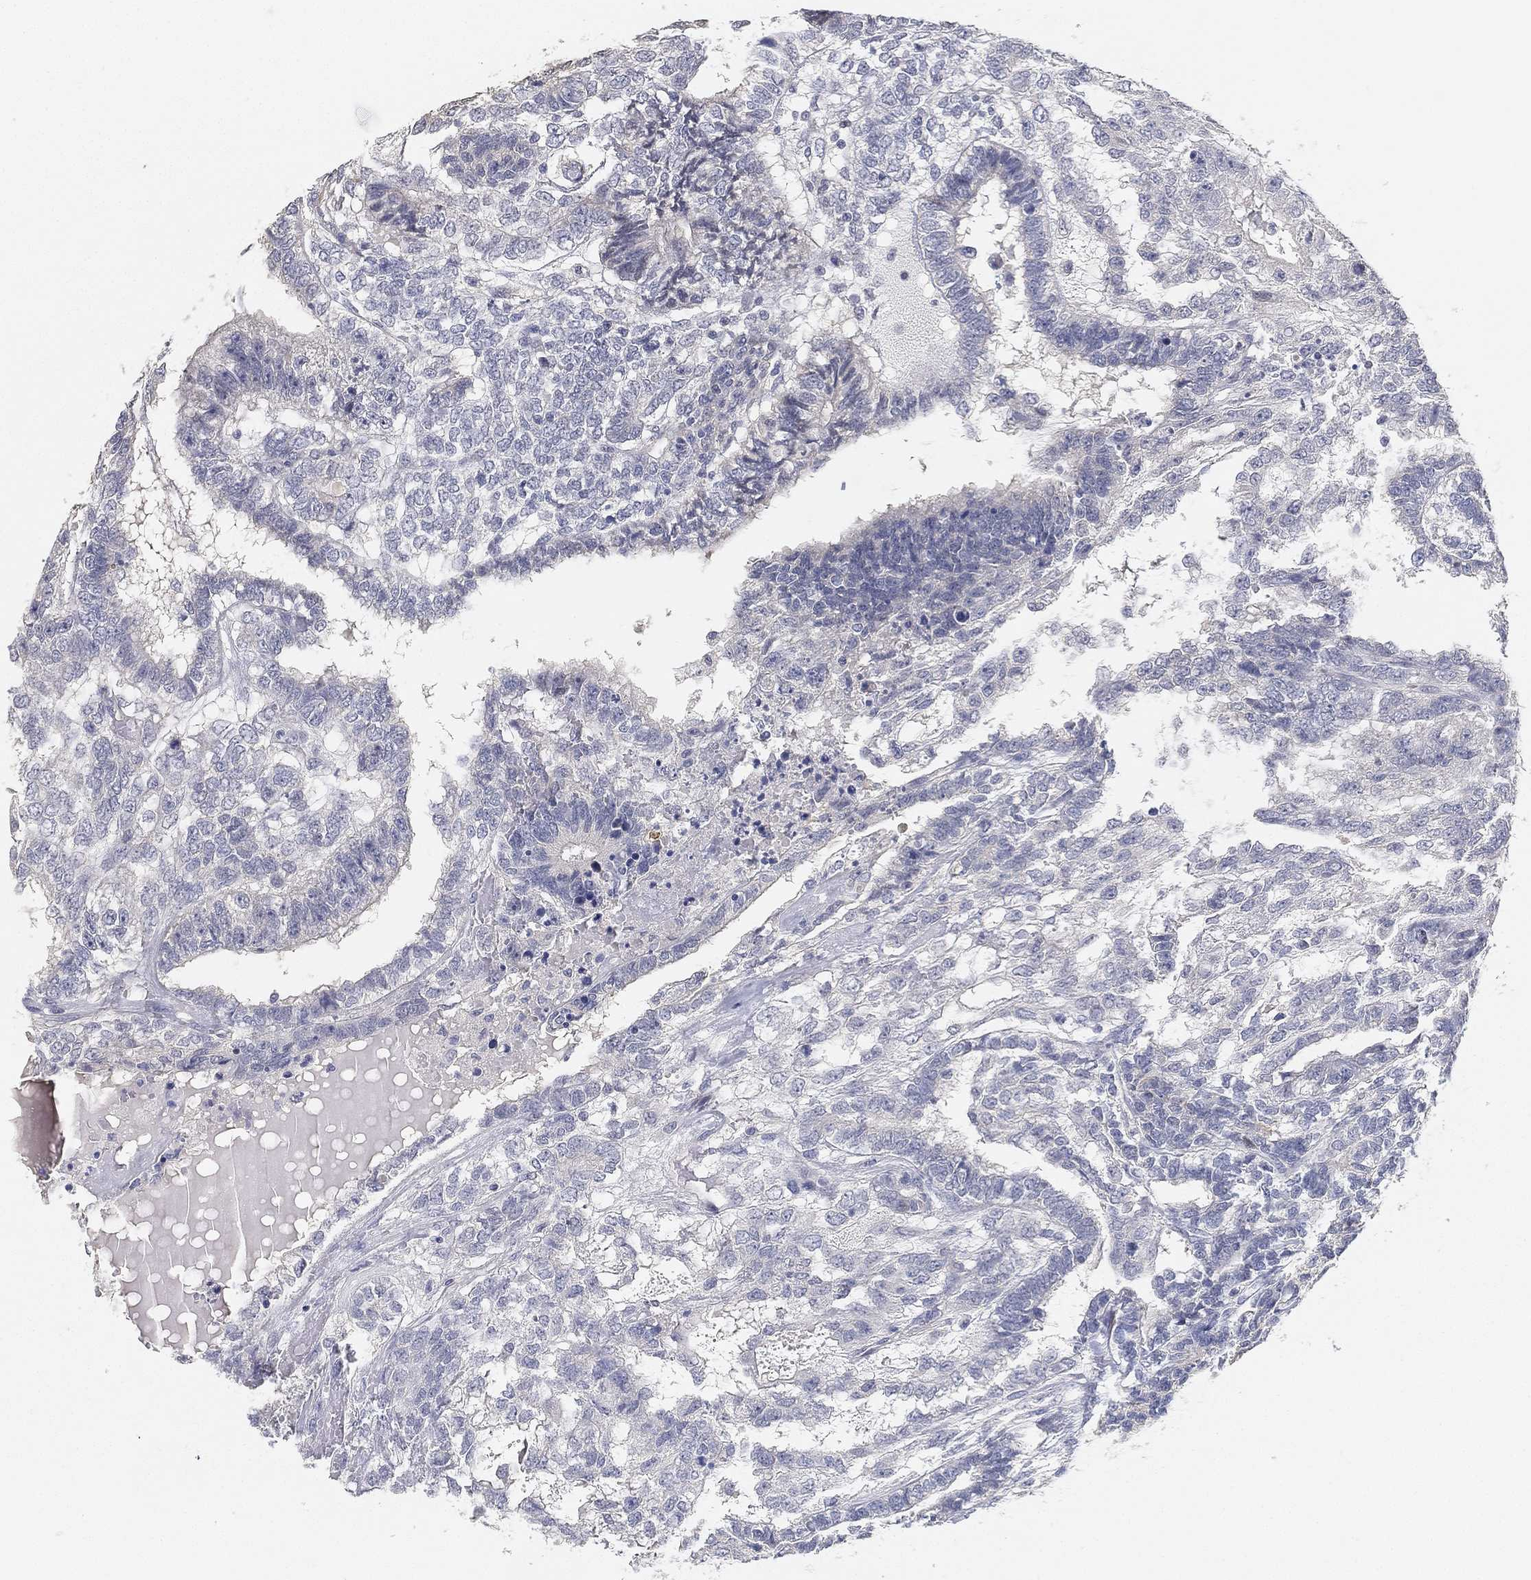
{"staining": {"intensity": "negative", "quantity": "none", "location": "none"}, "tissue": "testis cancer", "cell_type": "Tumor cells", "image_type": "cancer", "snomed": [{"axis": "morphology", "description": "Seminoma, NOS"}, {"axis": "morphology", "description": "Carcinoma, Embryonal, NOS"}, {"axis": "topography", "description": "Testis"}], "caption": "Tumor cells show no significant protein staining in testis cancer.", "gene": "GPR61", "patient": {"sex": "male", "age": 41}}